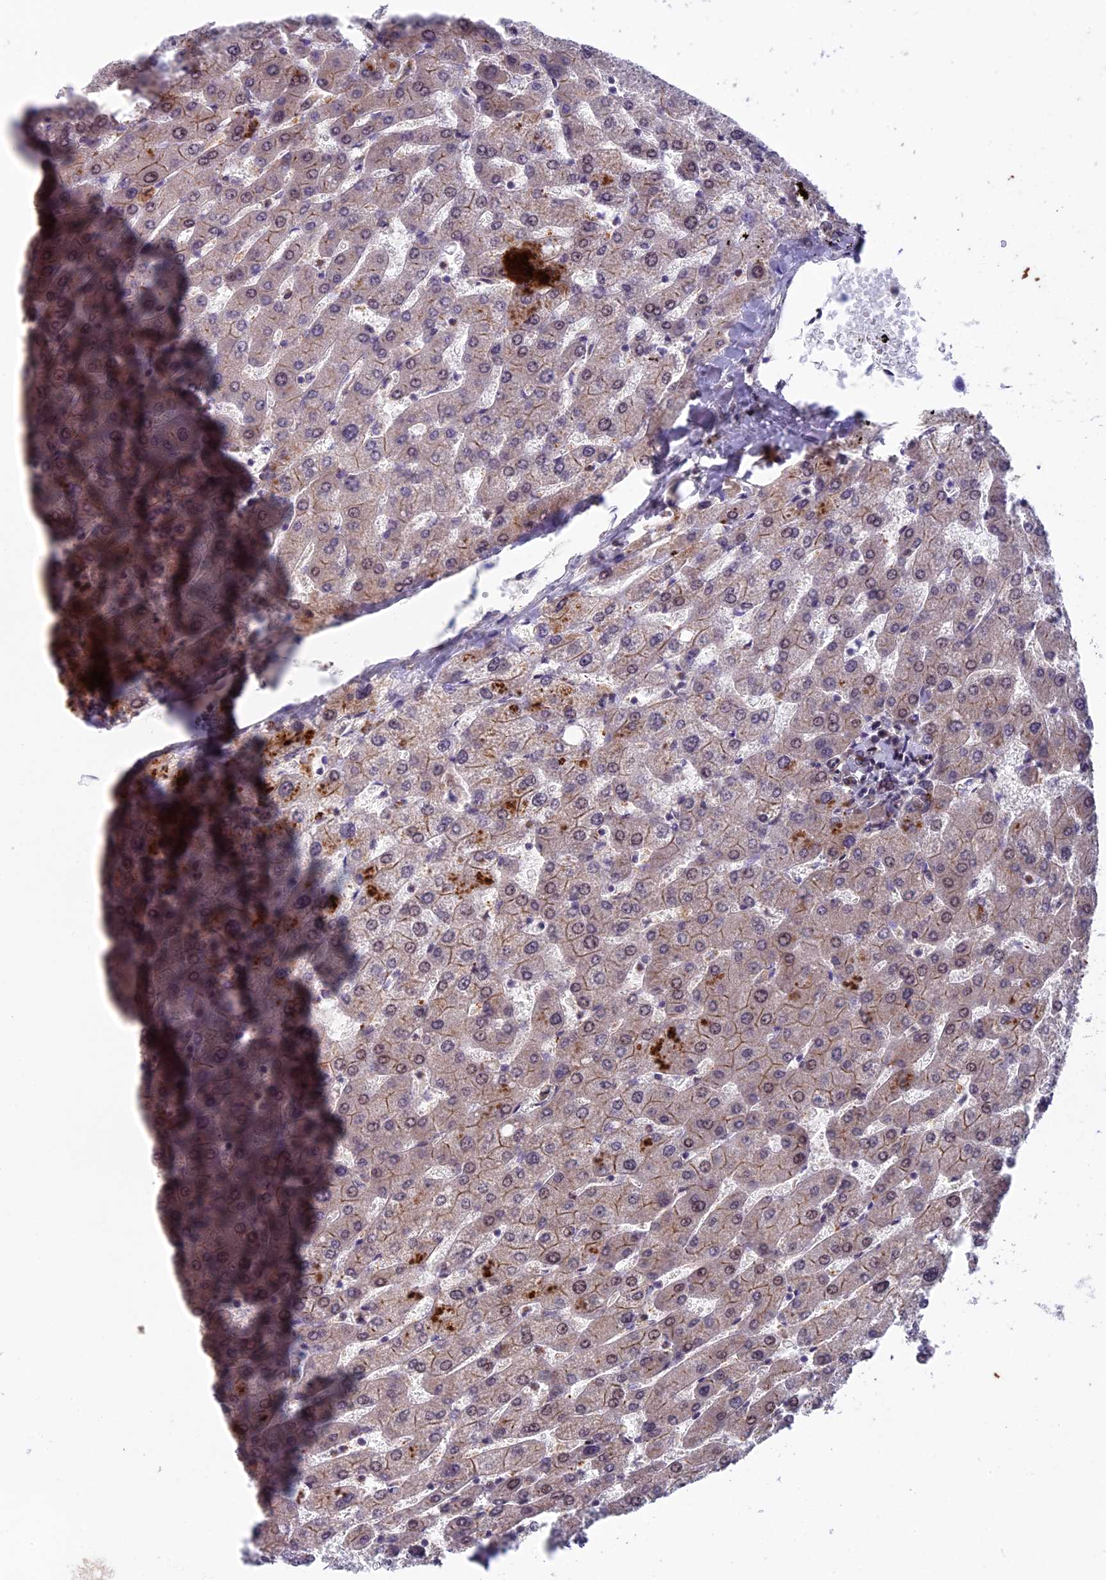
{"staining": {"intensity": "weak", "quantity": ">75%", "location": "cytoplasmic/membranous"}, "tissue": "liver", "cell_type": "Cholangiocytes", "image_type": "normal", "snomed": [{"axis": "morphology", "description": "Normal tissue, NOS"}, {"axis": "topography", "description": "Liver"}], "caption": "An image of liver stained for a protein shows weak cytoplasmic/membranous brown staining in cholangiocytes. (brown staining indicates protein expression, while blue staining denotes nuclei).", "gene": "SIPA1L3", "patient": {"sex": "male", "age": 55}}